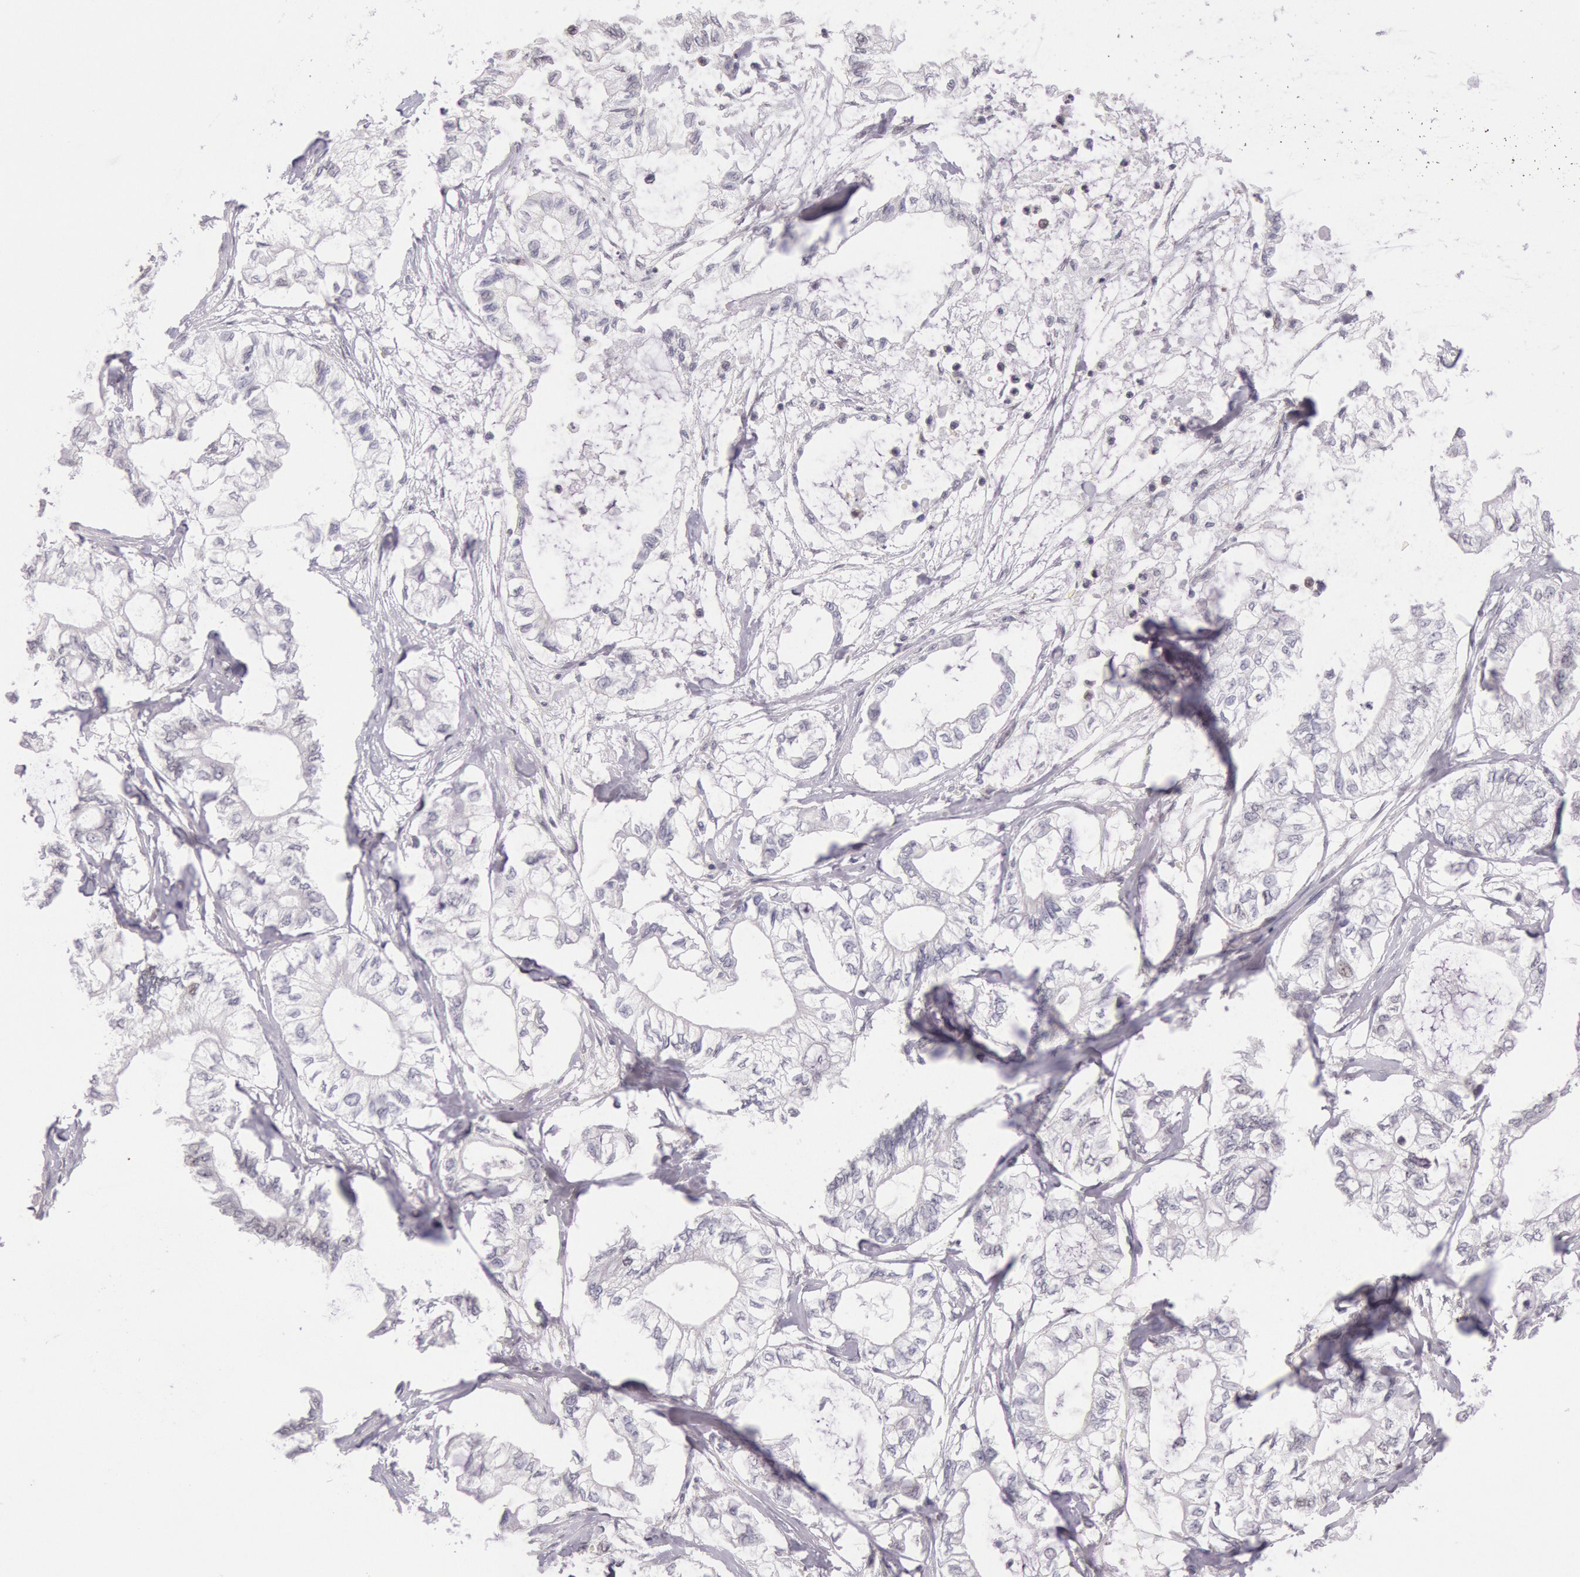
{"staining": {"intensity": "negative", "quantity": "none", "location": "none"}, "tissue": "pancreatic cancer", "cell_type": "Tumor cells", "image_type": "cancer", "snomed": [{"axis": "morphology", "description": "Adenocarcinoma, NOS"}, {"axis": "topography", "description": "Pancreas"}], "caption": "This is an IHC image of pancreatic adenocarcinoma. There is no expression in tumor cells.", "gene": "ESS2", "patient": {"sex": "male", "age": 79}}